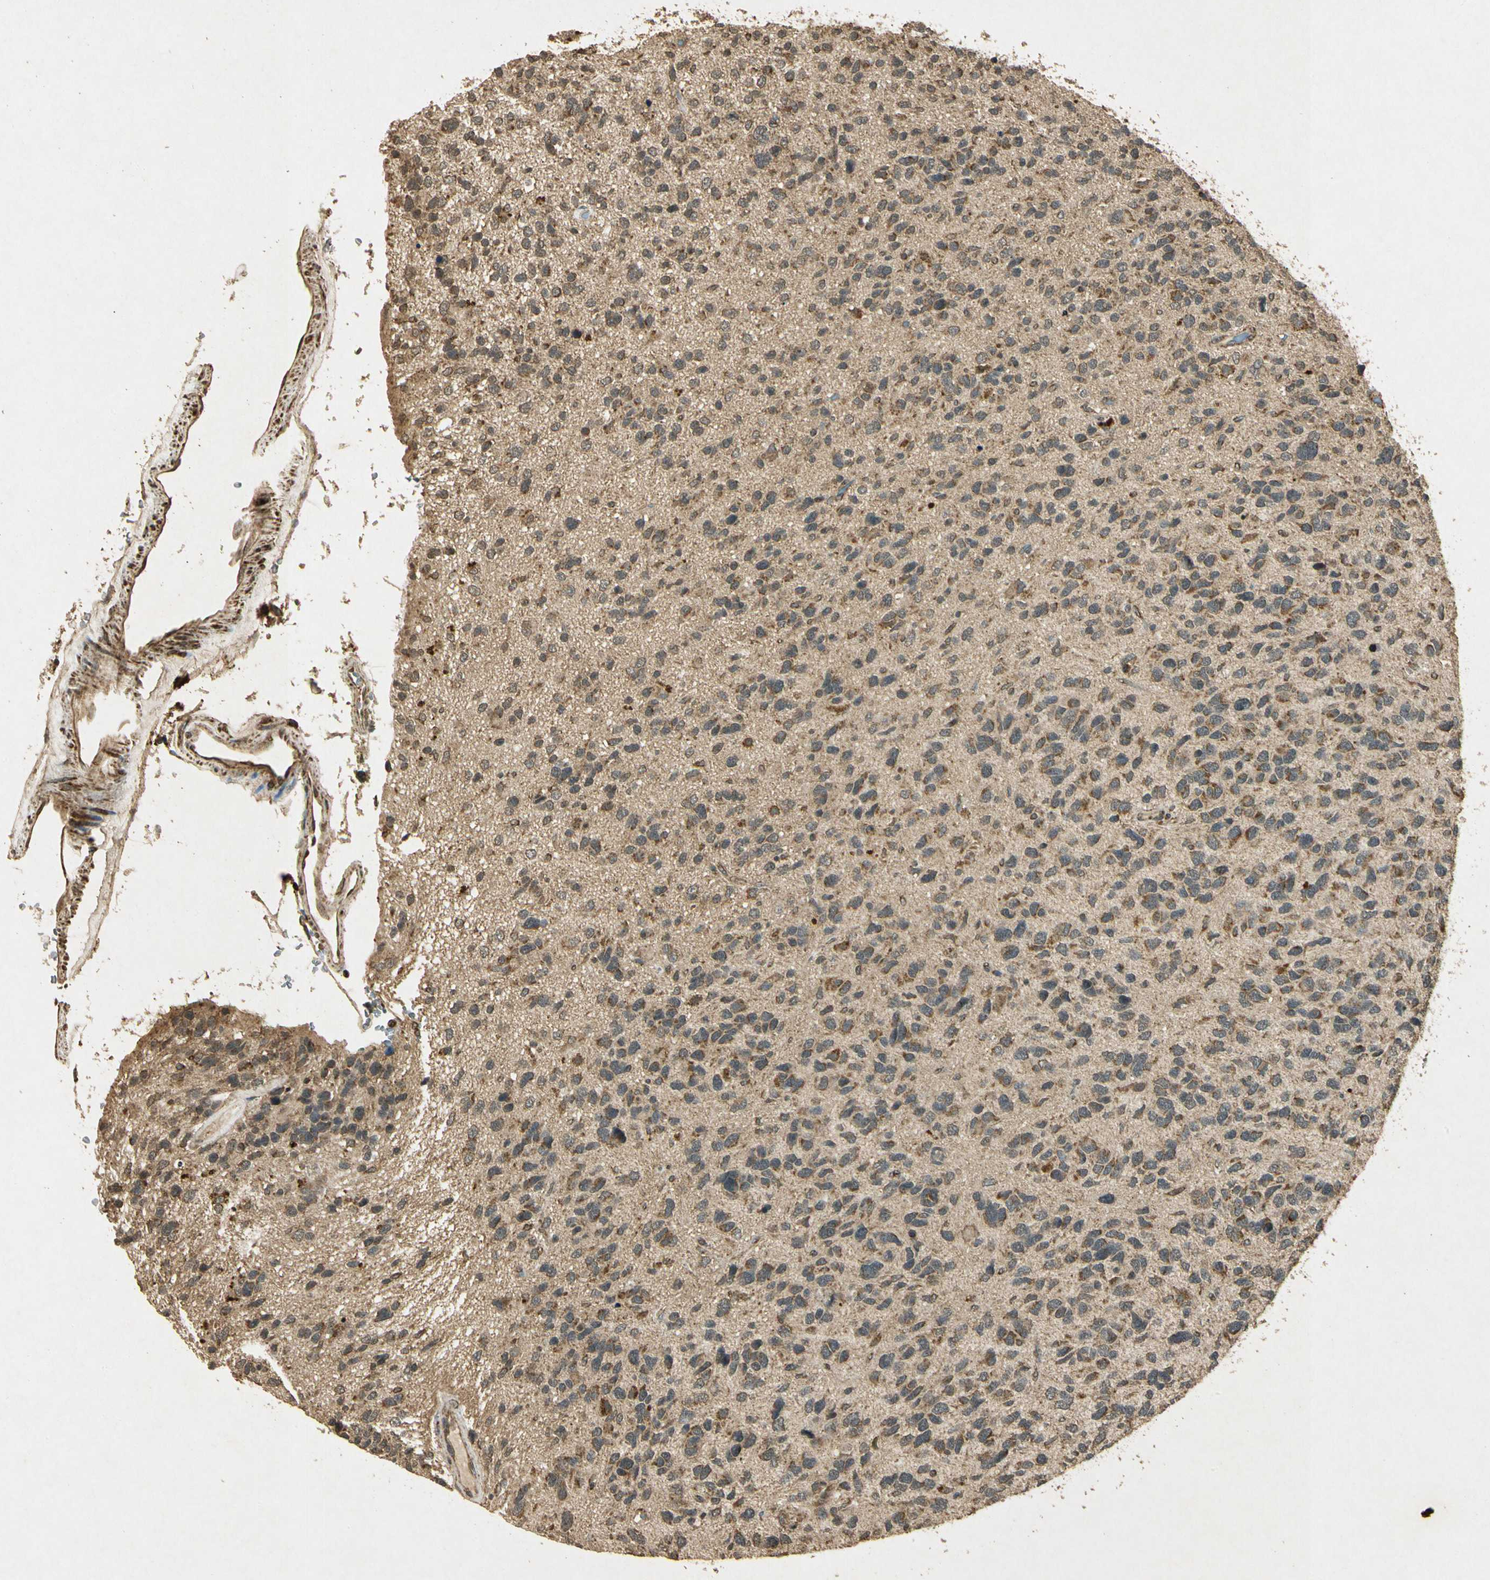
{"staining": {"intensity": "moderate", "quantity": ">75%", "location": "cytoplasmic/membranous"}, "tissue": "glioma", "cell_type": "Tumor cells", "image_type": "cancer", "snomed": [{"axis": "morphology", "description": "Glioma, malignant, High grade"}, {"axis": "topography", "description": "Brain"}], "caption": "Tumor cells reveal medium levels of moderate cytoplasmic/membranous staining in about >75% of cells in human glioma.", "gene": "PRDX3", "patient": {"sex": "female", "age": 58}}